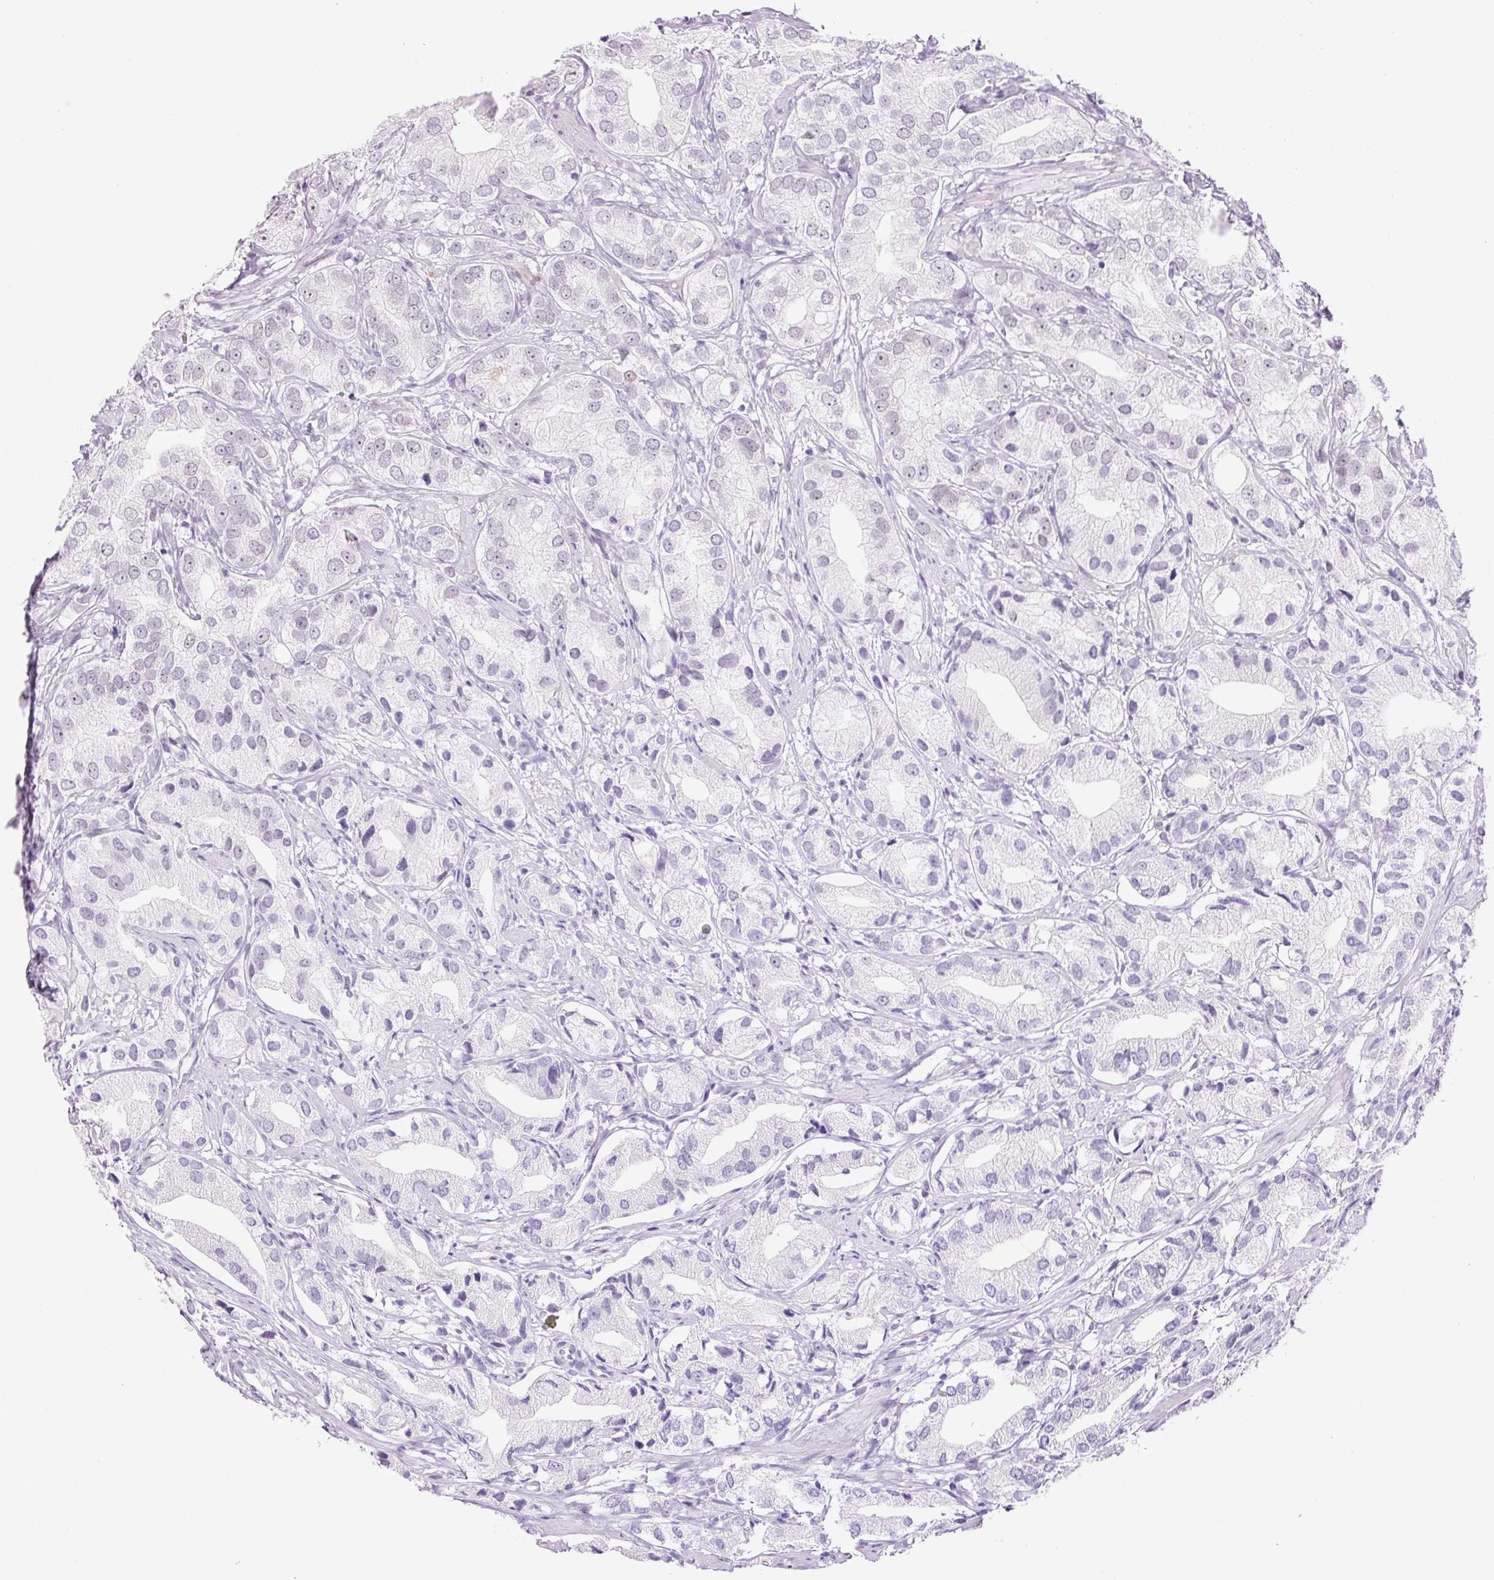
{"staining": {"intensity": "negative", "quantity": "none", "location": "none"}, "tissue": "prostate cancer", "cell_type": "Tumor cells", "image_type": "cancer", "snomed": [{"axis": "morphology", "description": "Adenocarcinoma, High grade"}, {"axis": "topography", "description": "Prostate"}], "caption": "Immunohistochemical staining of prostate cancer demonstrates no significant staining in tumor cells.", "gene": "ANKRD20A1", "patient": {"sex": "male", "age": 82}}